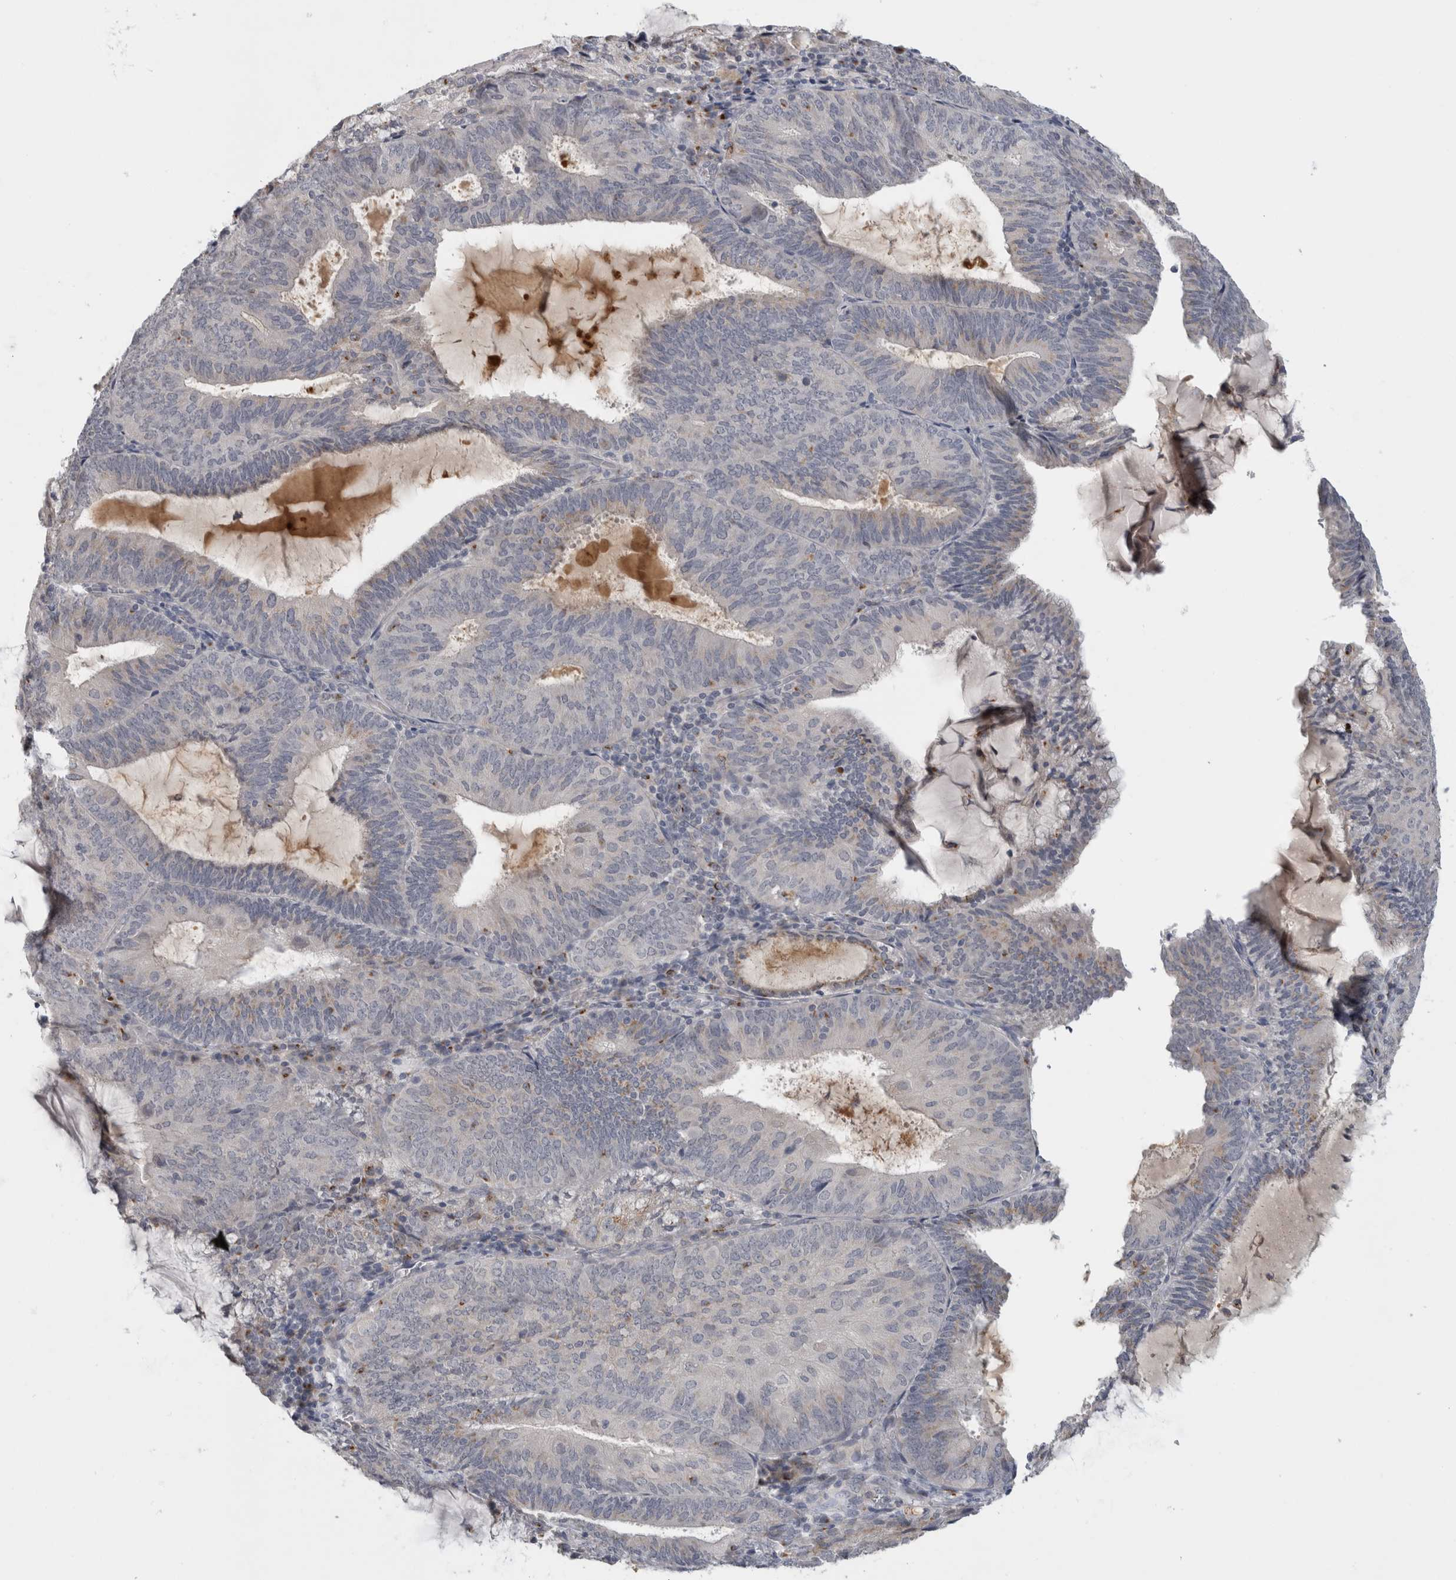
{"staining": {"intensity": "negative", "quantity": "none", "location": "none"}, "tissue": "endometrial cancer", "cell_type": "Tumor cells", "image_type": "cancer", "snomed": [{"axis": "morphology", "description": "Adenocarcinoma, NOS"}, {"axis": "topography", "description": "Endometrium"}], "caption": "IHC of endometrial adenocarcinoma shows no positivity in tumor cells. (Brightfield microscopy of DAB IHC at high magnification).", "gene": "MGAT1", "patient": {"sex": "female", "age": 81}}